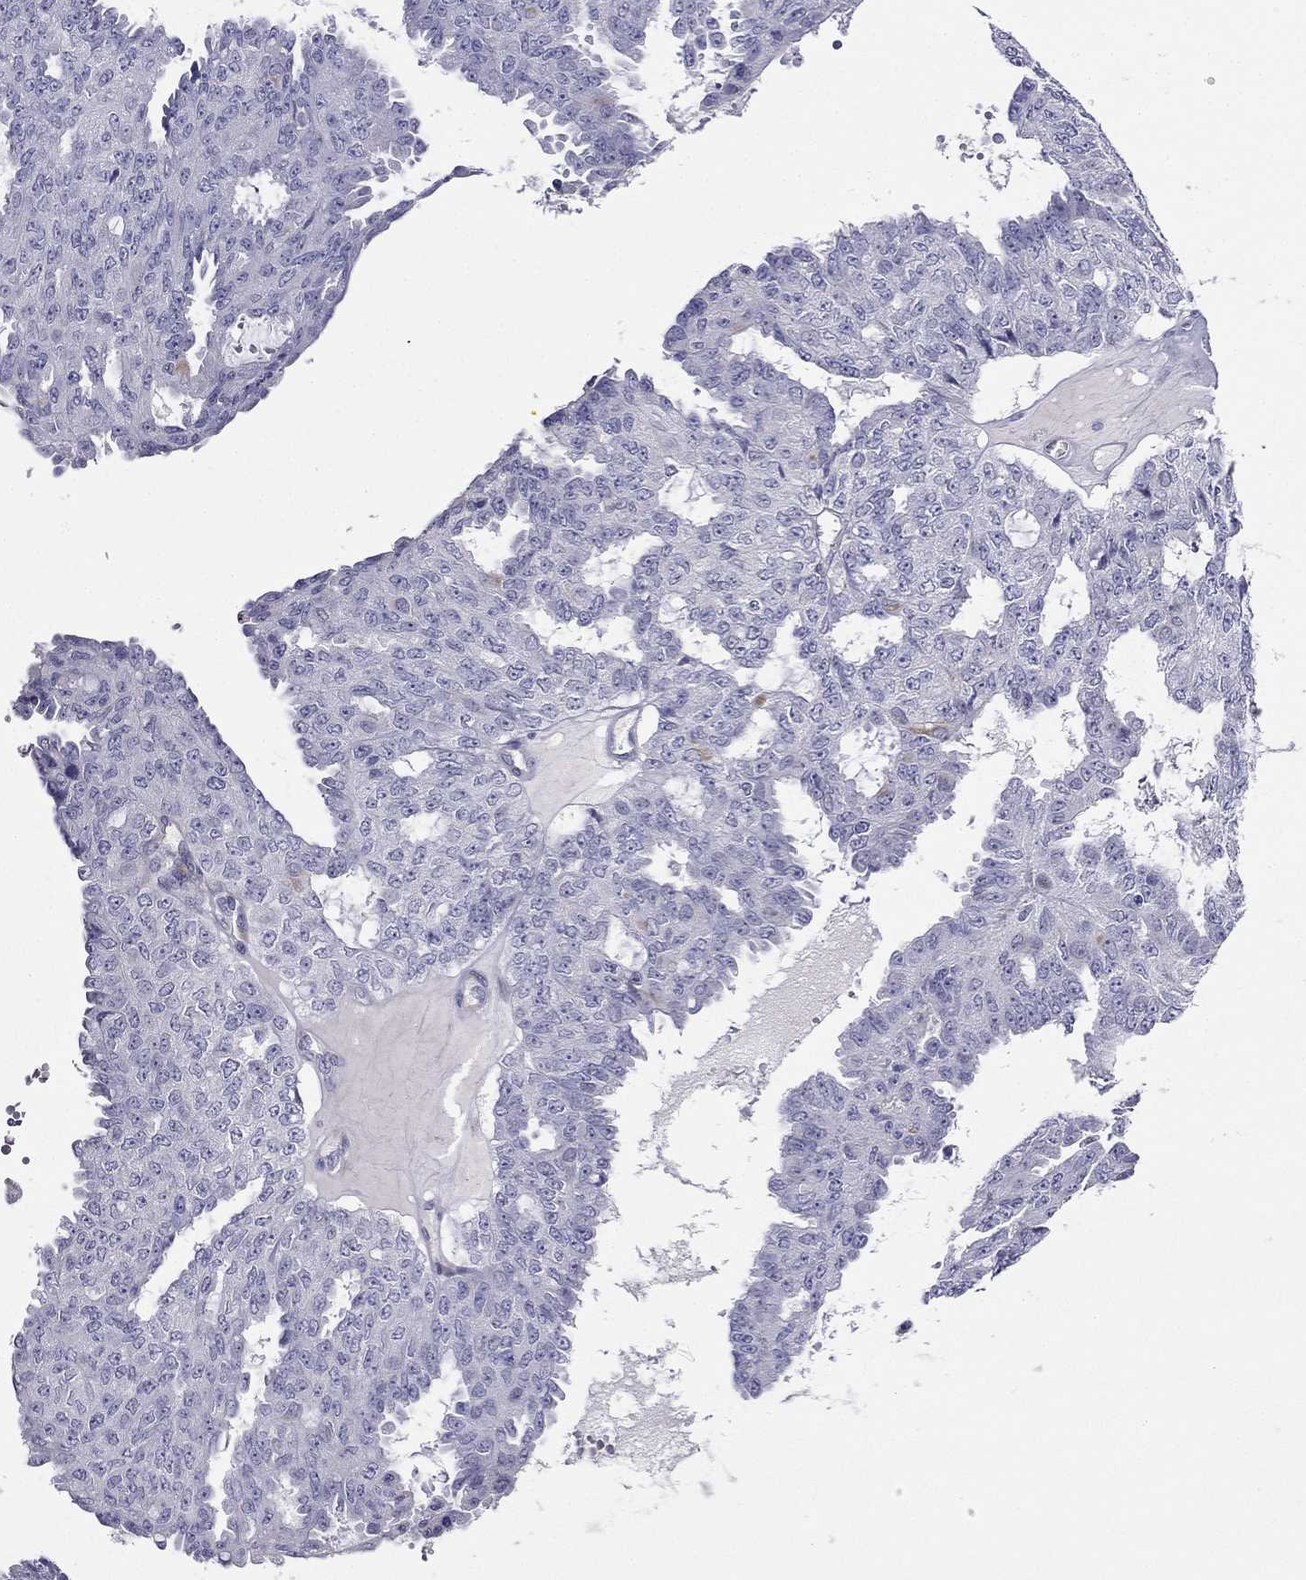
{"staining": {"intensity": "negative", "quantity": "none", "location": "none"}, "tissue": "ovarian cancer", "cell_type": "Tumor cells", "image_type": "cancer", "snomed": [{"axis": "morphology", "description": "Cystadenocarcinoma, serous, NOS"}, {"axis": "topography", "description": "Ovary"}], "caption": "IHC micrograph of neoplastic tissue: human ovarian serous cystadenocarcinoma stained with DAB displays no significant protein staining in tumor cells.", "gene": "RTL1", "patient": {"sex": "female", "age": 71}}